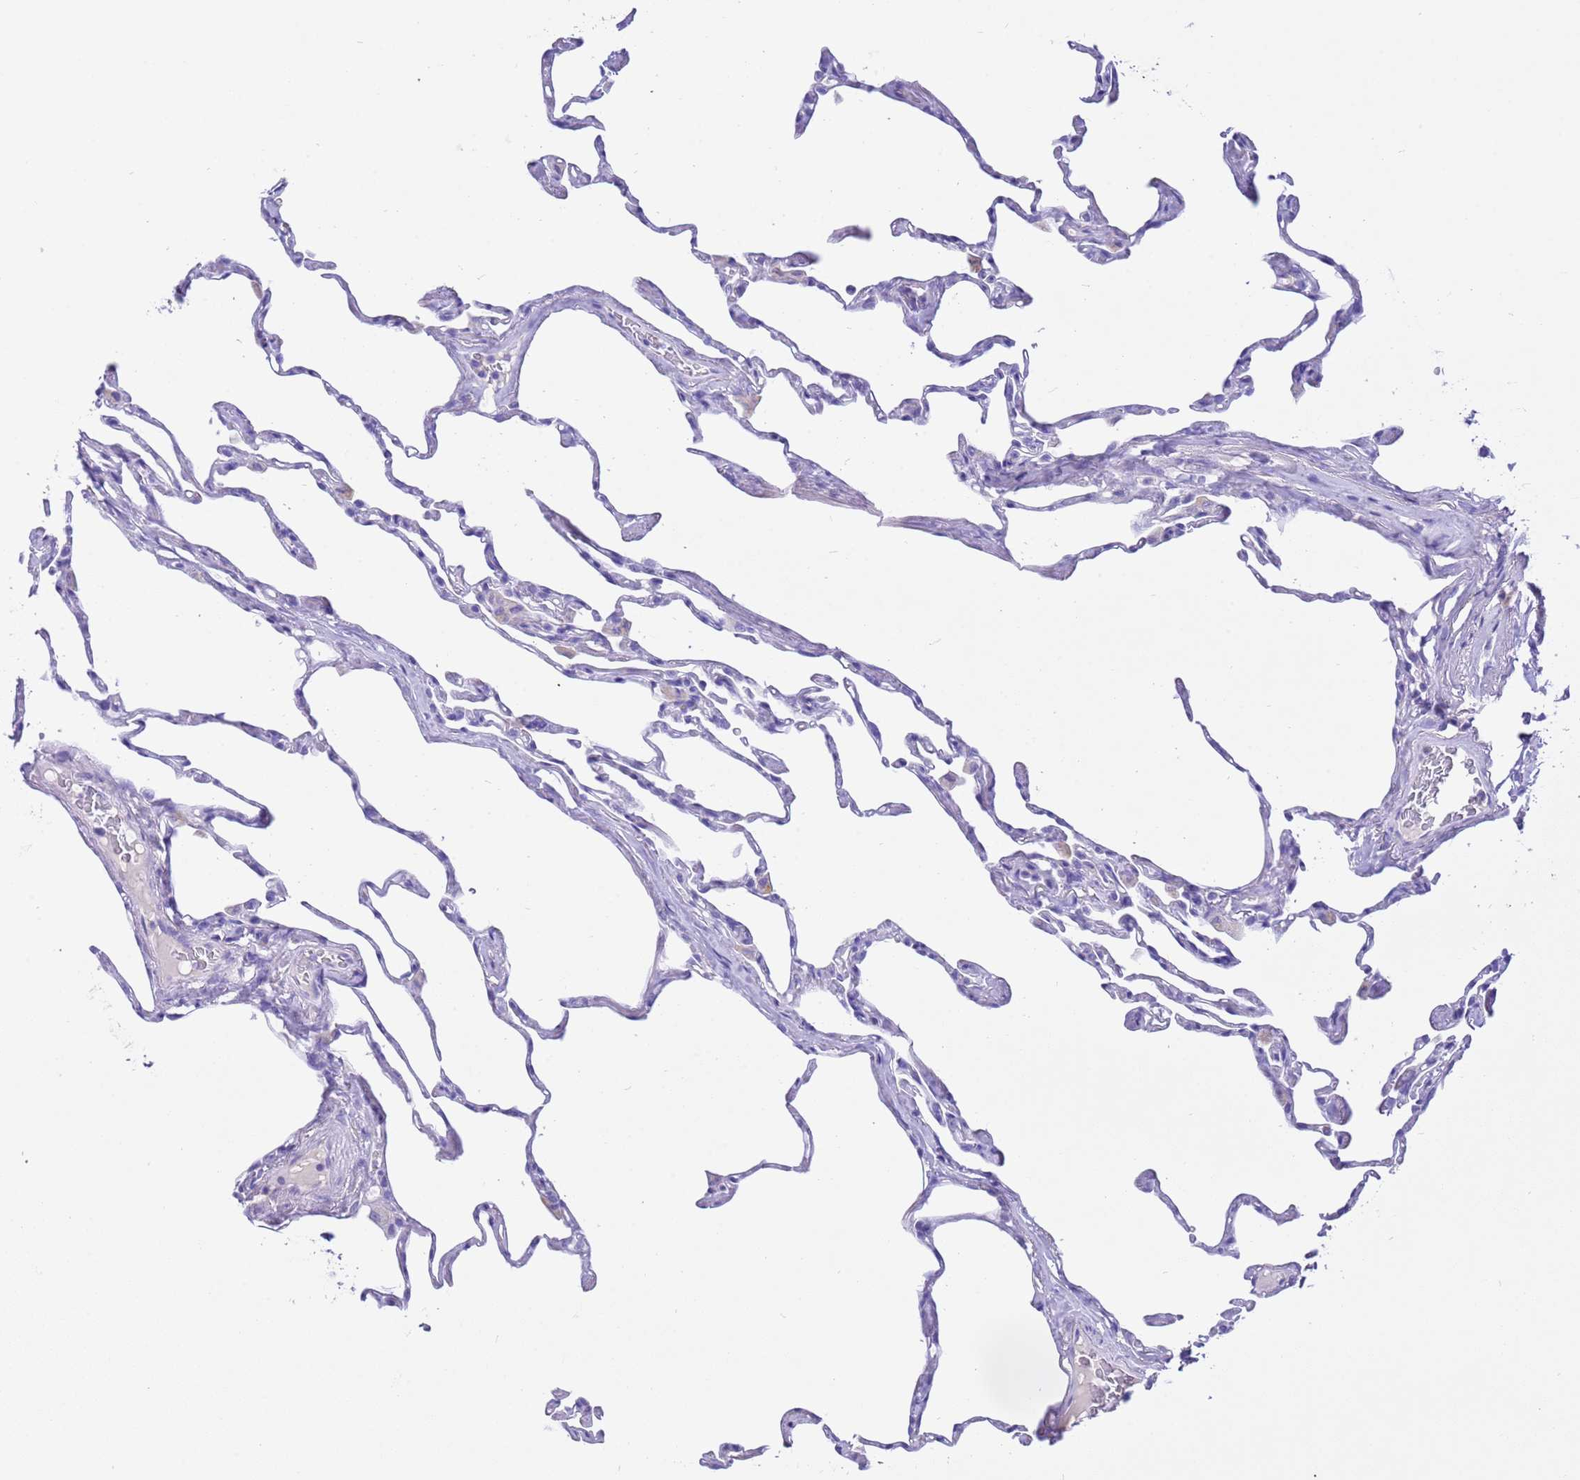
{"staining": {"intensity": "negative", "quantity": "none", "location": "none"}, "tissue": "lung", "cell_type": "Alveolar cells", "image_type": "normal", "snomed": [{"axis": "morphology", "description": "Normal tissue, NOS"}, {"axis": "topography", "description": "Lung"}], "caption": "Alveolar cells show no significant protein expression in normal lung.", "gene": "CPB1", "patient": {"sex": "male", "age": 65}}